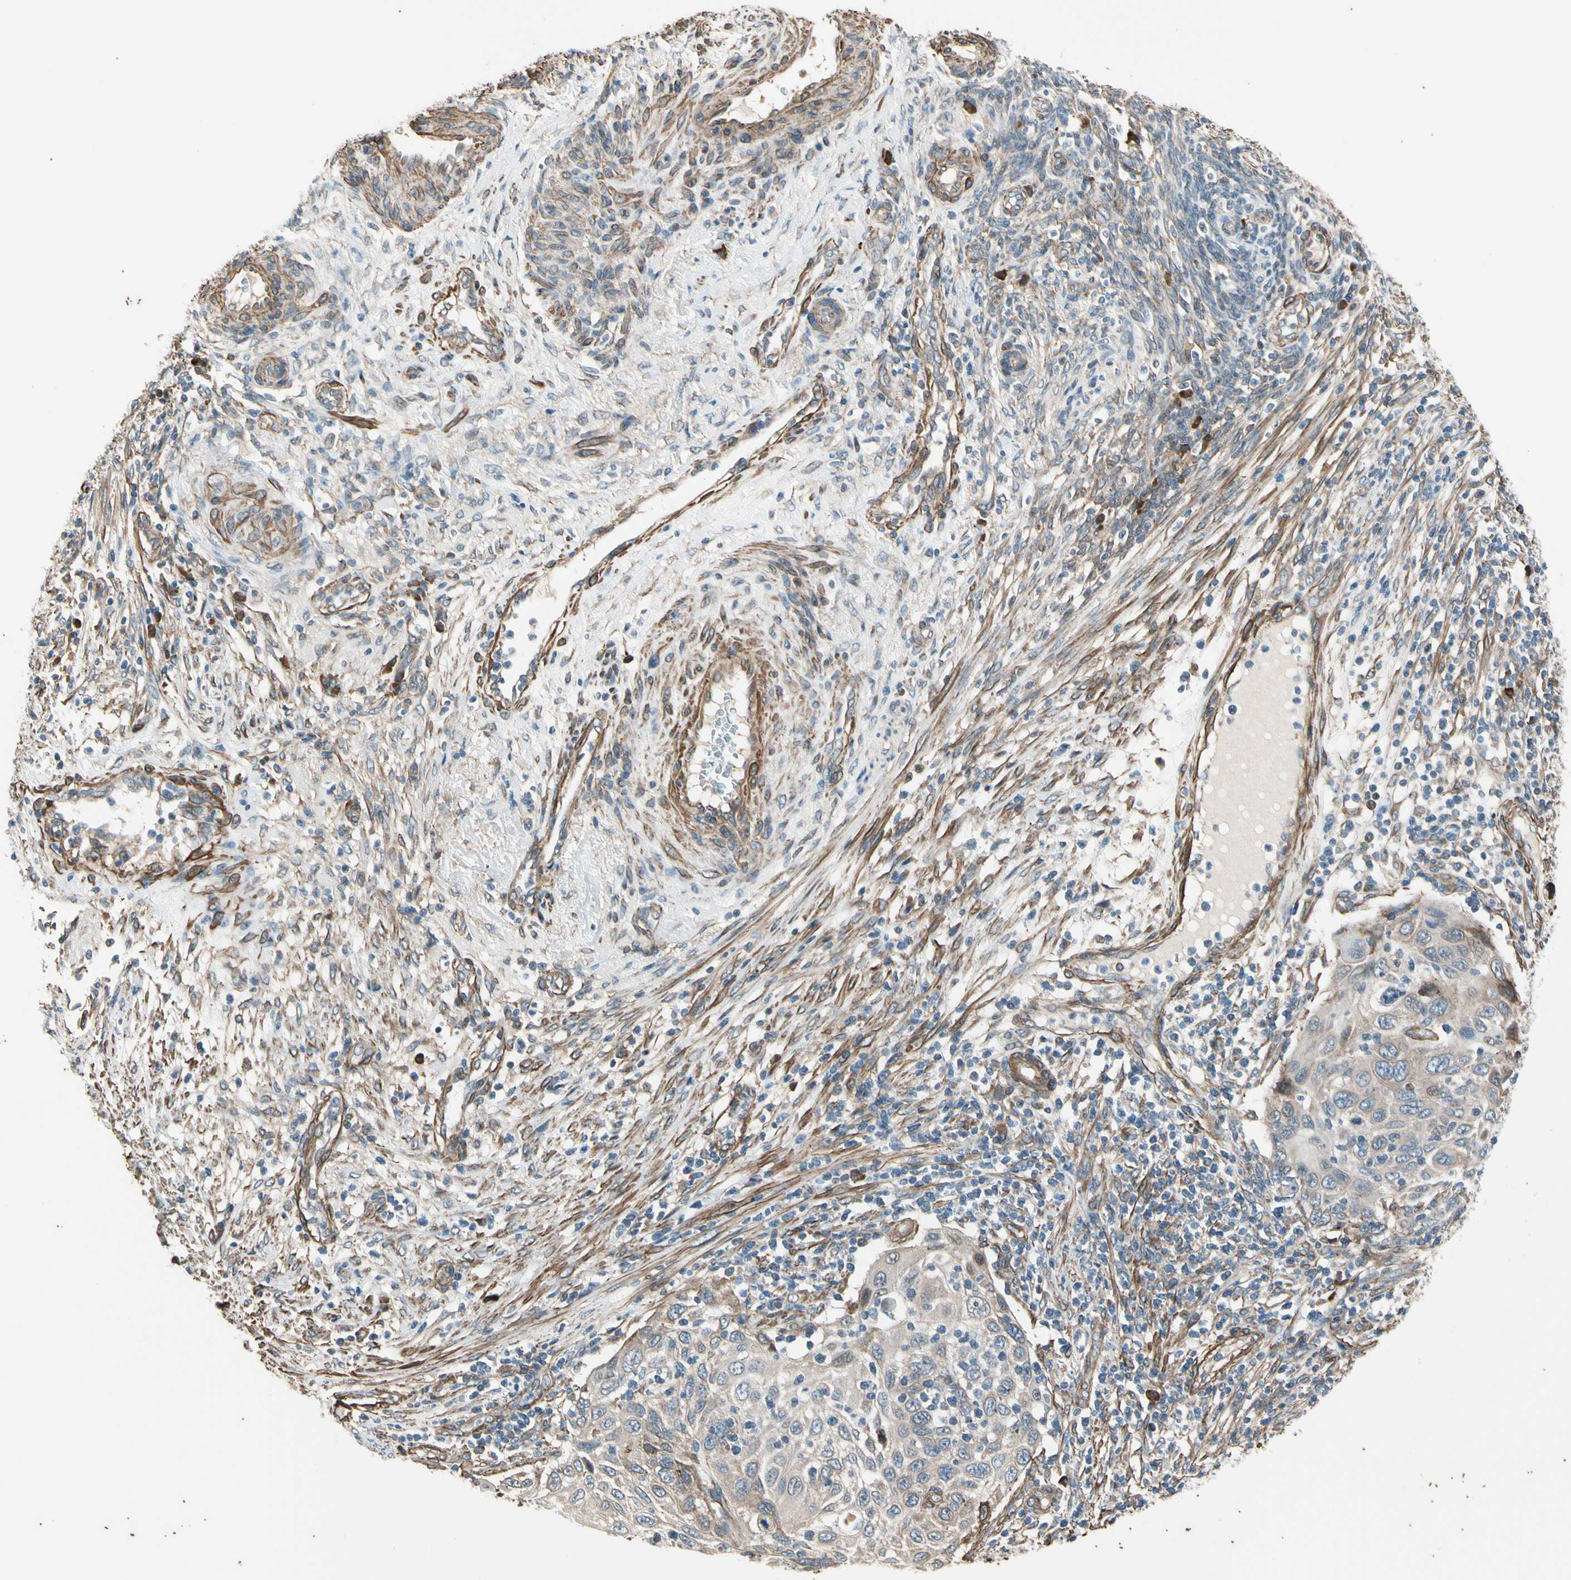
{"staining": {"intensity": "weak", "quantity": "25%-75%", "location": "cytoplasmic/membranous"}, "tissue": "cervical cancer", "cell_type": "Tumor cells", "image_type": "cancer", "snomed": [{"axis": "morphology", "description": "Squamous cell carcinoma, NOS"}, {"axis": "topography", "description": "Cervix"}], "caption": "Immunohistochemistry (IHC) (DAB) staining of human squamous cell carcinoma (cervical) shows weak cytoplasmic/membranous protein expression in approximately 25%-75% of tumor cells.", "gene": "LIMK2", "patient": {"sex": "female", "age": 70}}